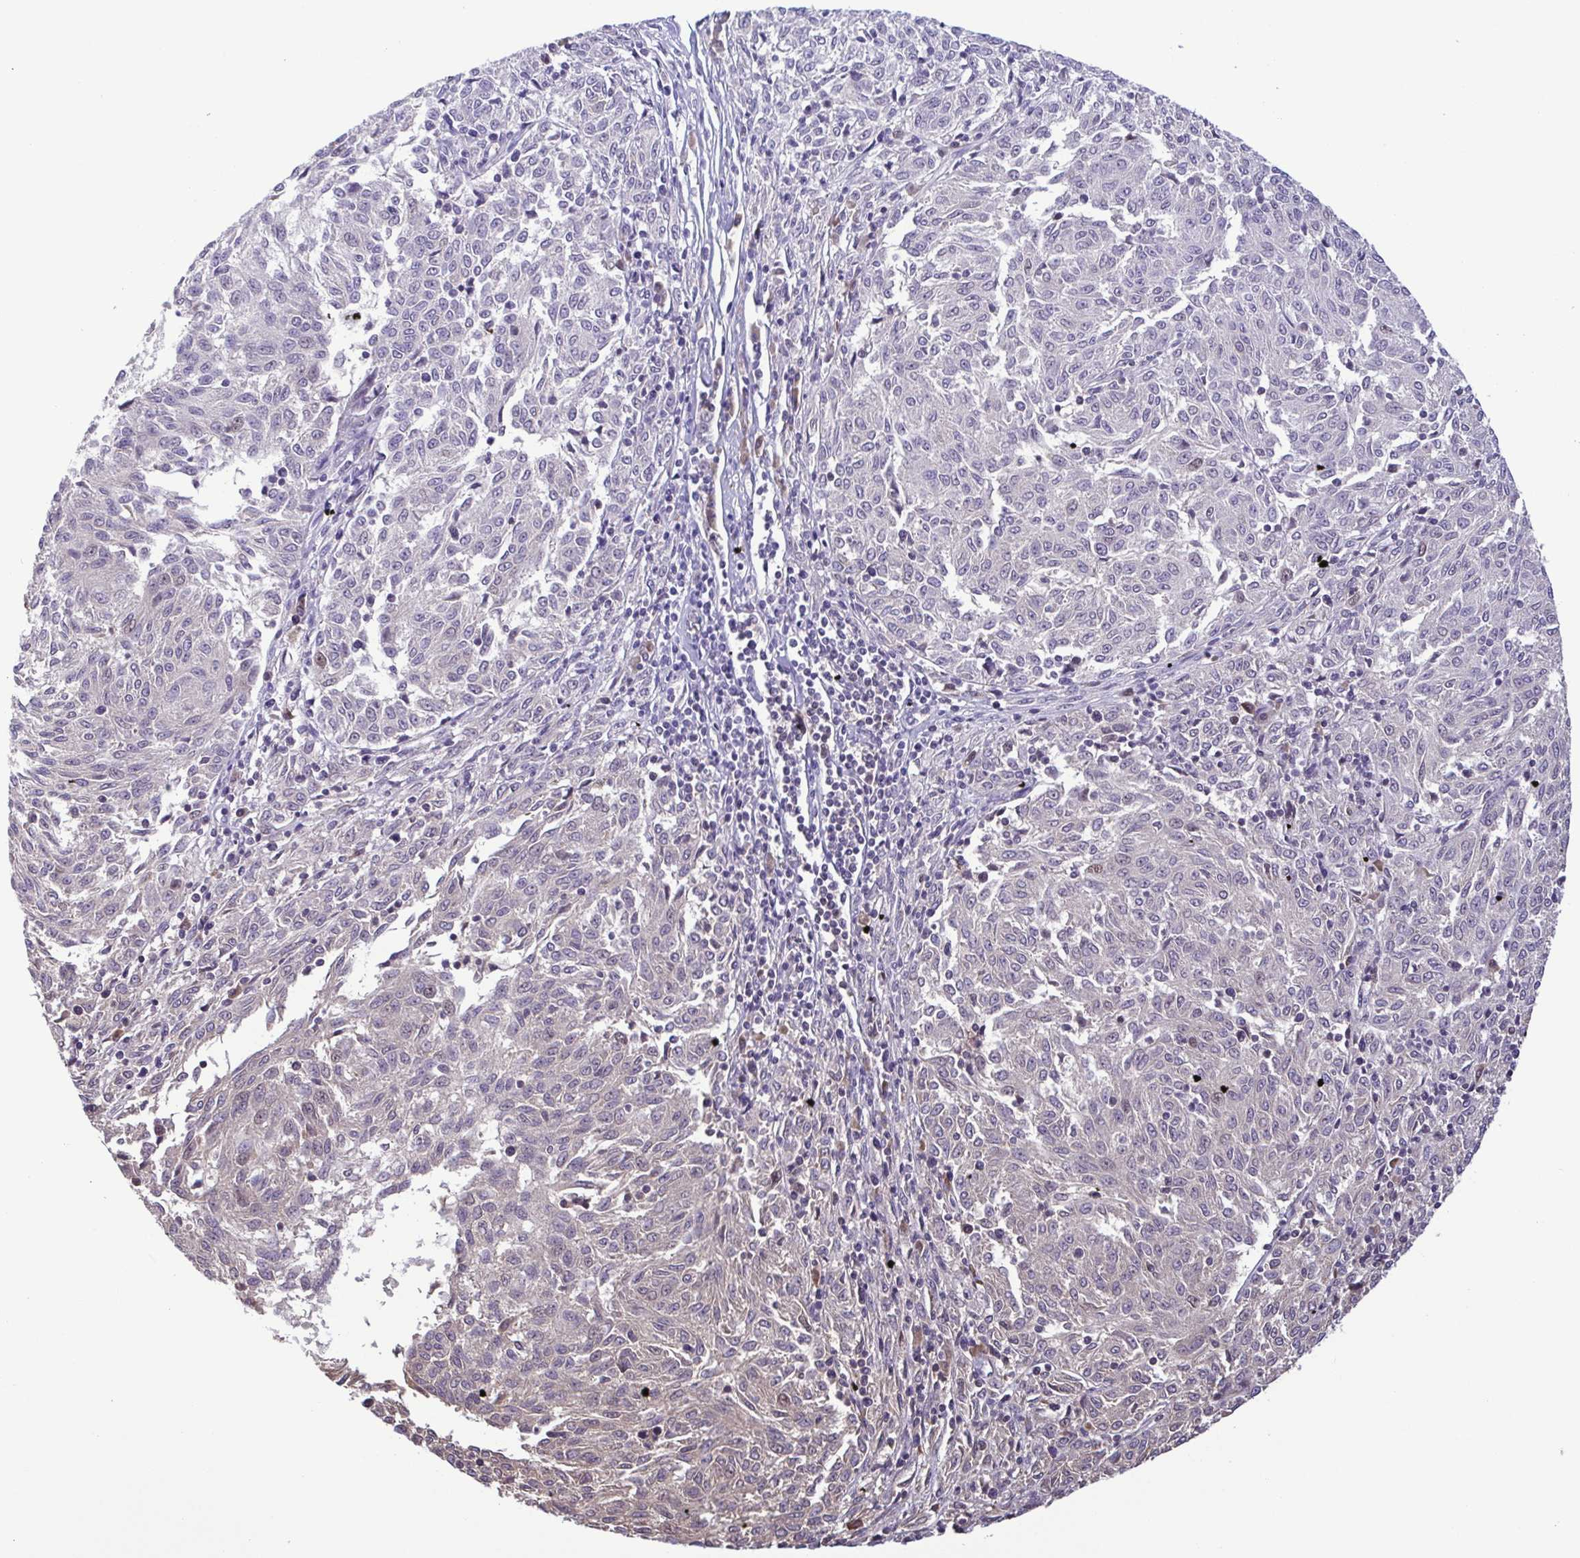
{"staining": {"intensity": "negative", "quantity": "none", "location": "none"}, "tissue": "melanoma", "cell_type": "Tumor cells", "image_type": "cancer", "snomed": [{"axis": "morphology", "description": "Malignant melanoma, NOS"}, {"axis": "topography", "description": "Skin"}], "caption": "Tumor cells are negative for brown protein staining in melanoma.", "gene": "TIPIN", "patient": {"sex": "female", "age": 72}}